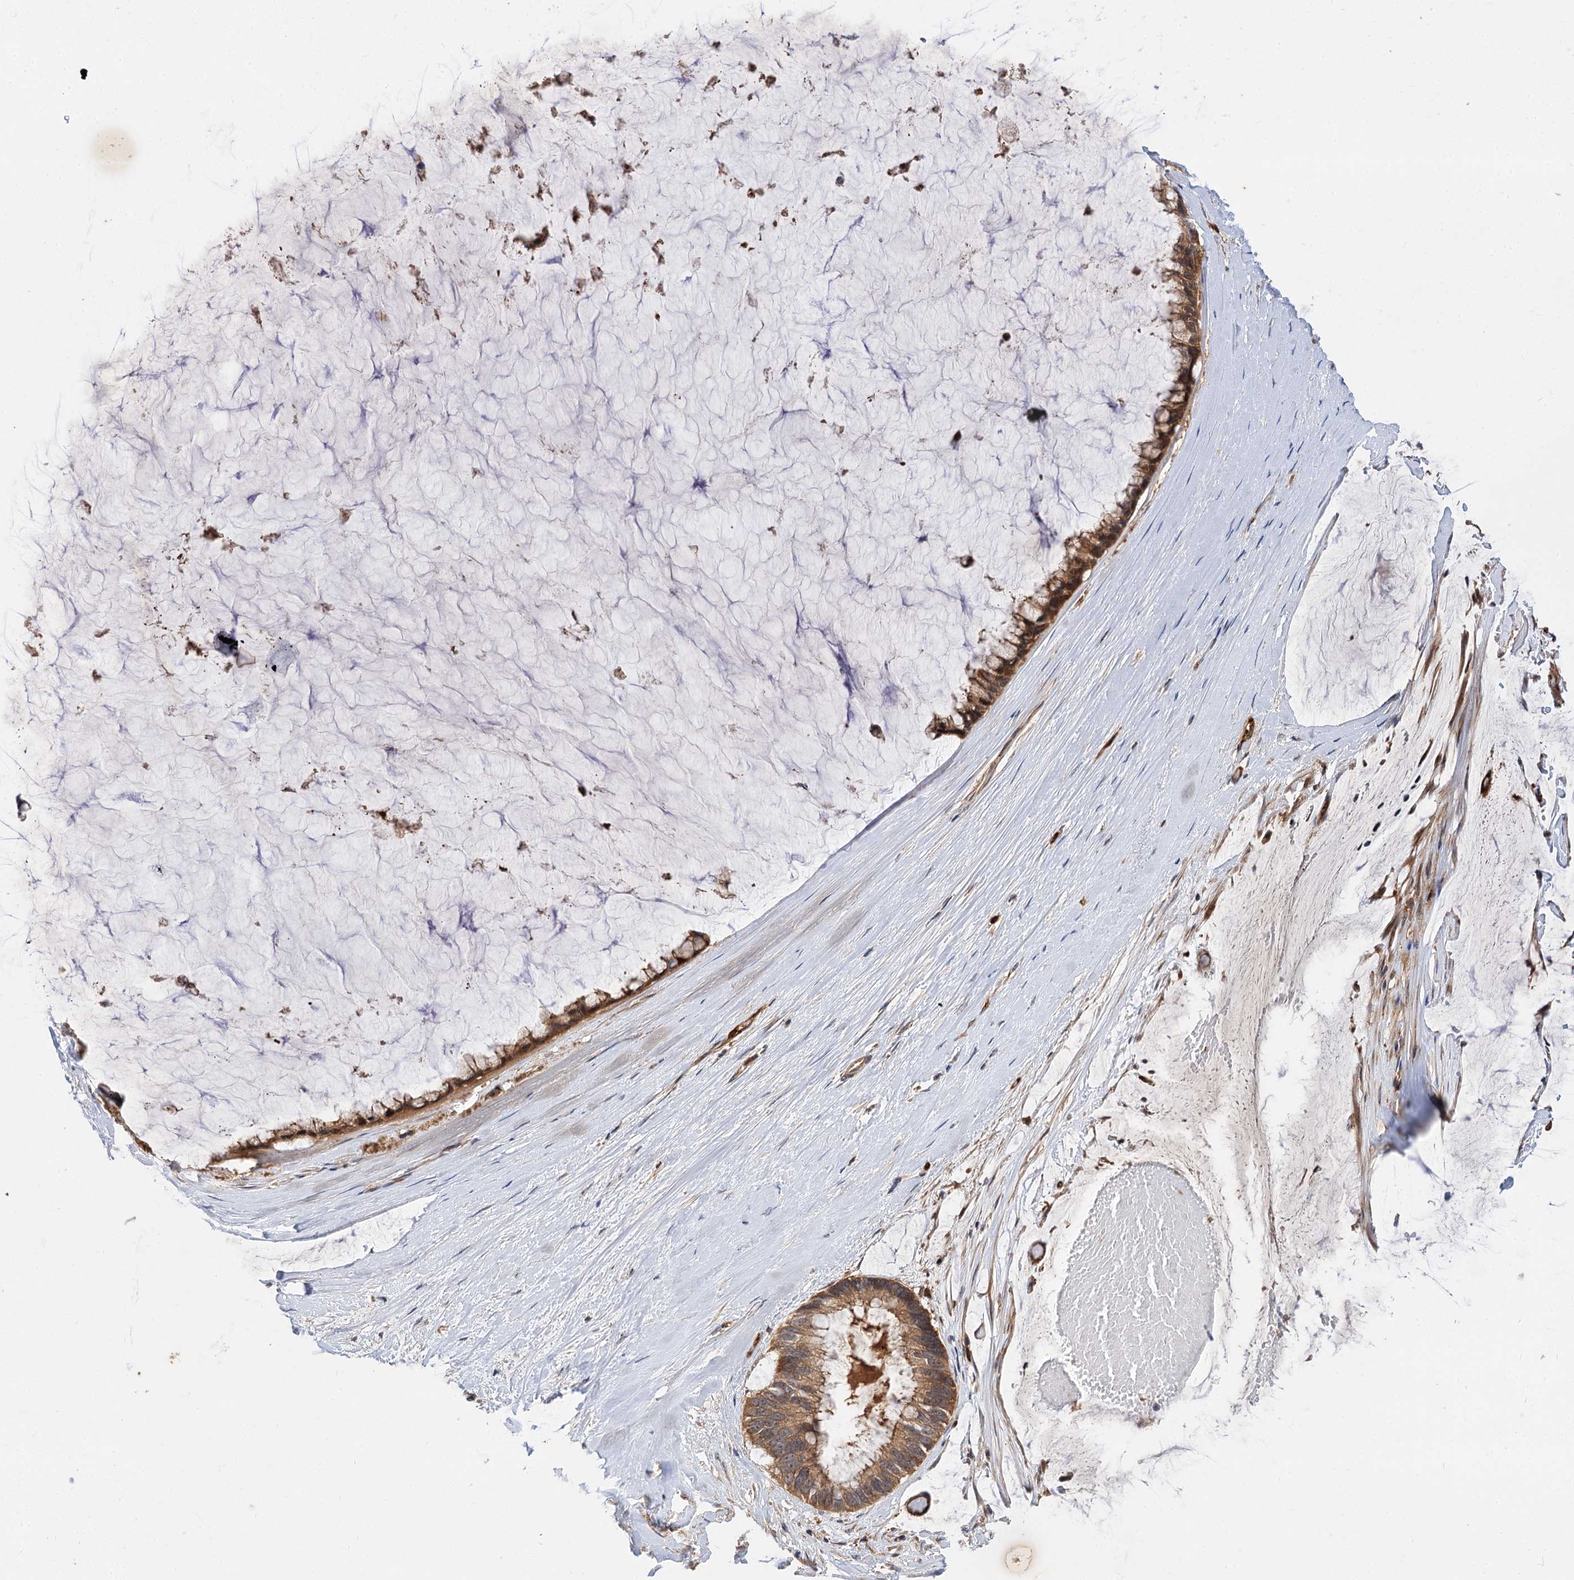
{"staining": {"intensity": "moderate", "quantity": ">75%", "location": "cytoplasmic/membranous"}, "tissue": "ovarian cancer", "cell_type": "Tumor cells", "image_type": "cancer", "snomed": [{"axis": "morphology", "description": "Cystadenocarcinoma, mucinous, NOS"}, {"axis": "topography", "description": "Ovary"}], "caption": "Protein staining of ovarian mucinous cystadenocarcinoma tissue exhibits moderate cytoplasmic/membranous positivity in approximately >75% of tumor cells.", "gene": "PATL1", "patient": {"sex": "female", "age": 39}}